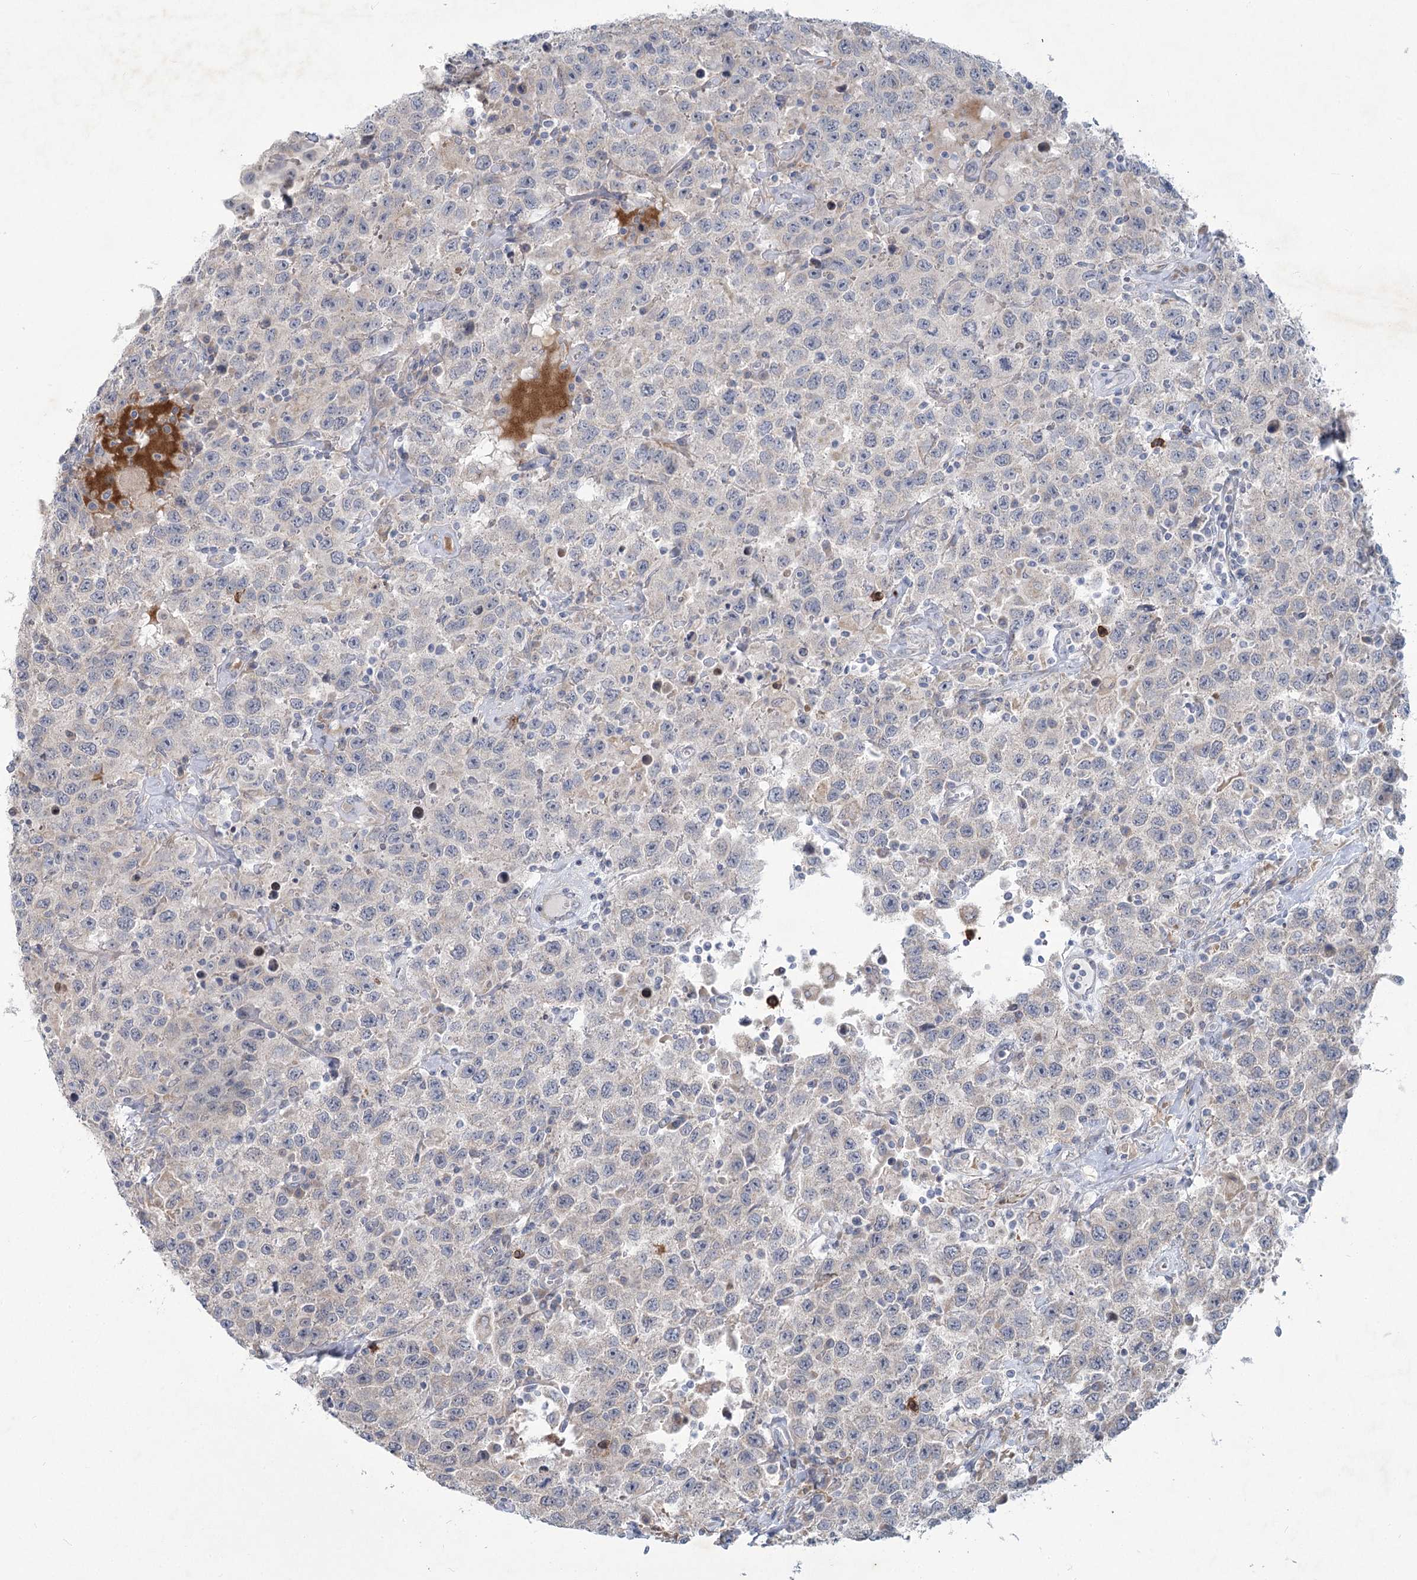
{"staining": {"intensity": "negative", "quantity": "none", "location": "none"}, "tissue": "testis cancer", "cell_type": "Tumor cells", "image_type": "cancer", "snomed": [{"axis": "morphology", "description": "Seminoma, NOS"}, {"axis": "topography", "description": "Testis"}], "caption": "The immunohistochemistry (IHC) histopathology image has no significant expression in tumor cells of testis cancer tissue.", "gene": "PLA2G12A", "patient": {"sex": "male", "age": 41}}